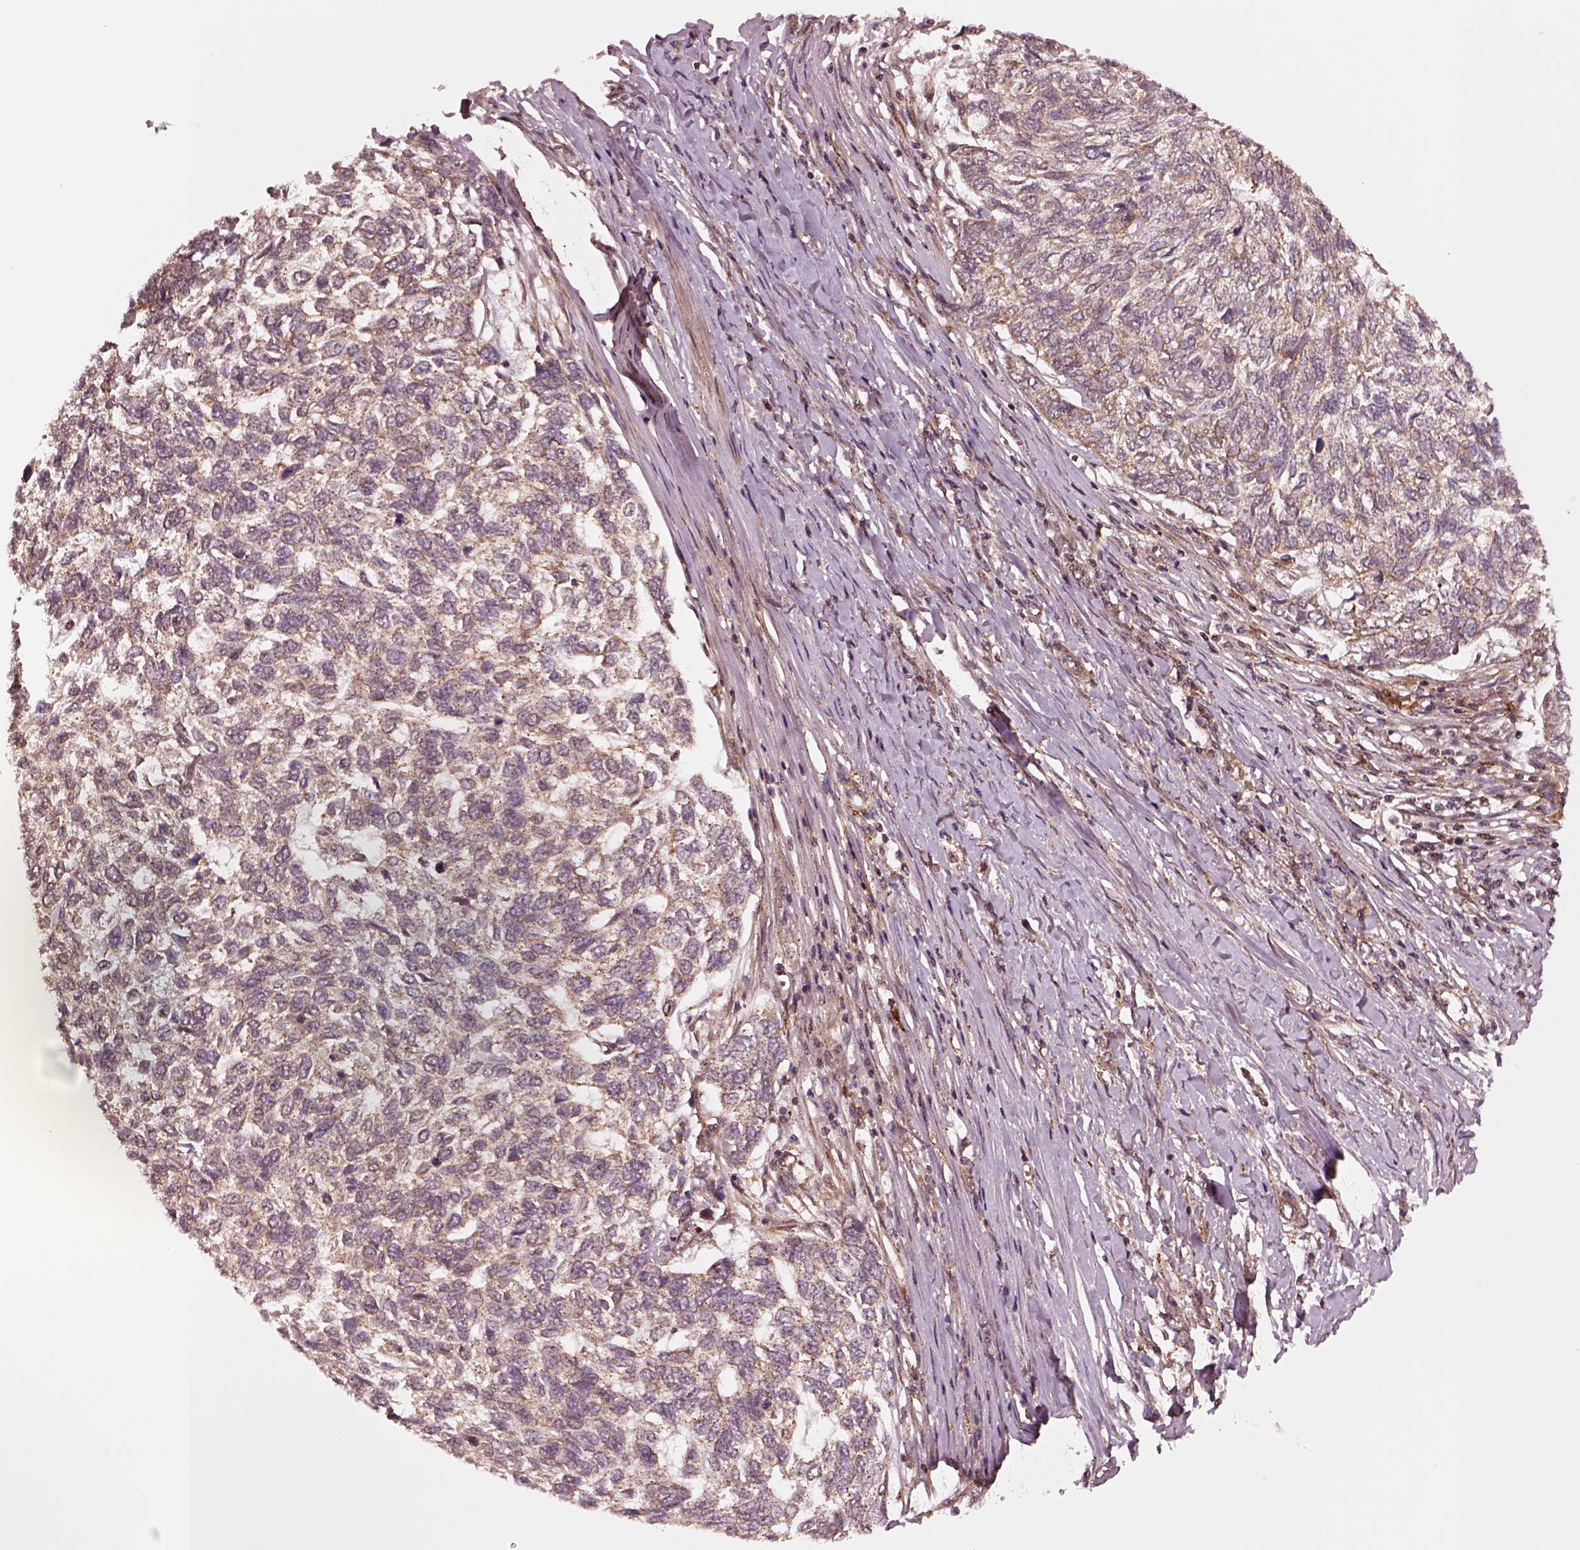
{"staining": {"intensity": "weak", "quantity": ">75%", "location": "cytoplasmic/membranous"}, "tissue": "skin cancer", "cell_type": "Tumor cells", "image_type": "cancer", "snomed": [{"axis": "morphology", "description": "Basal cell carcinoma"}, {"axis": "topography", "description": "Skin"}], "caption": "Basal cell carcinoma (skin) stained with a protein marker displays weak staining in tumor cells.", "gene": "WASHC2A", "patient": {"sex": "female", "age": 65}}